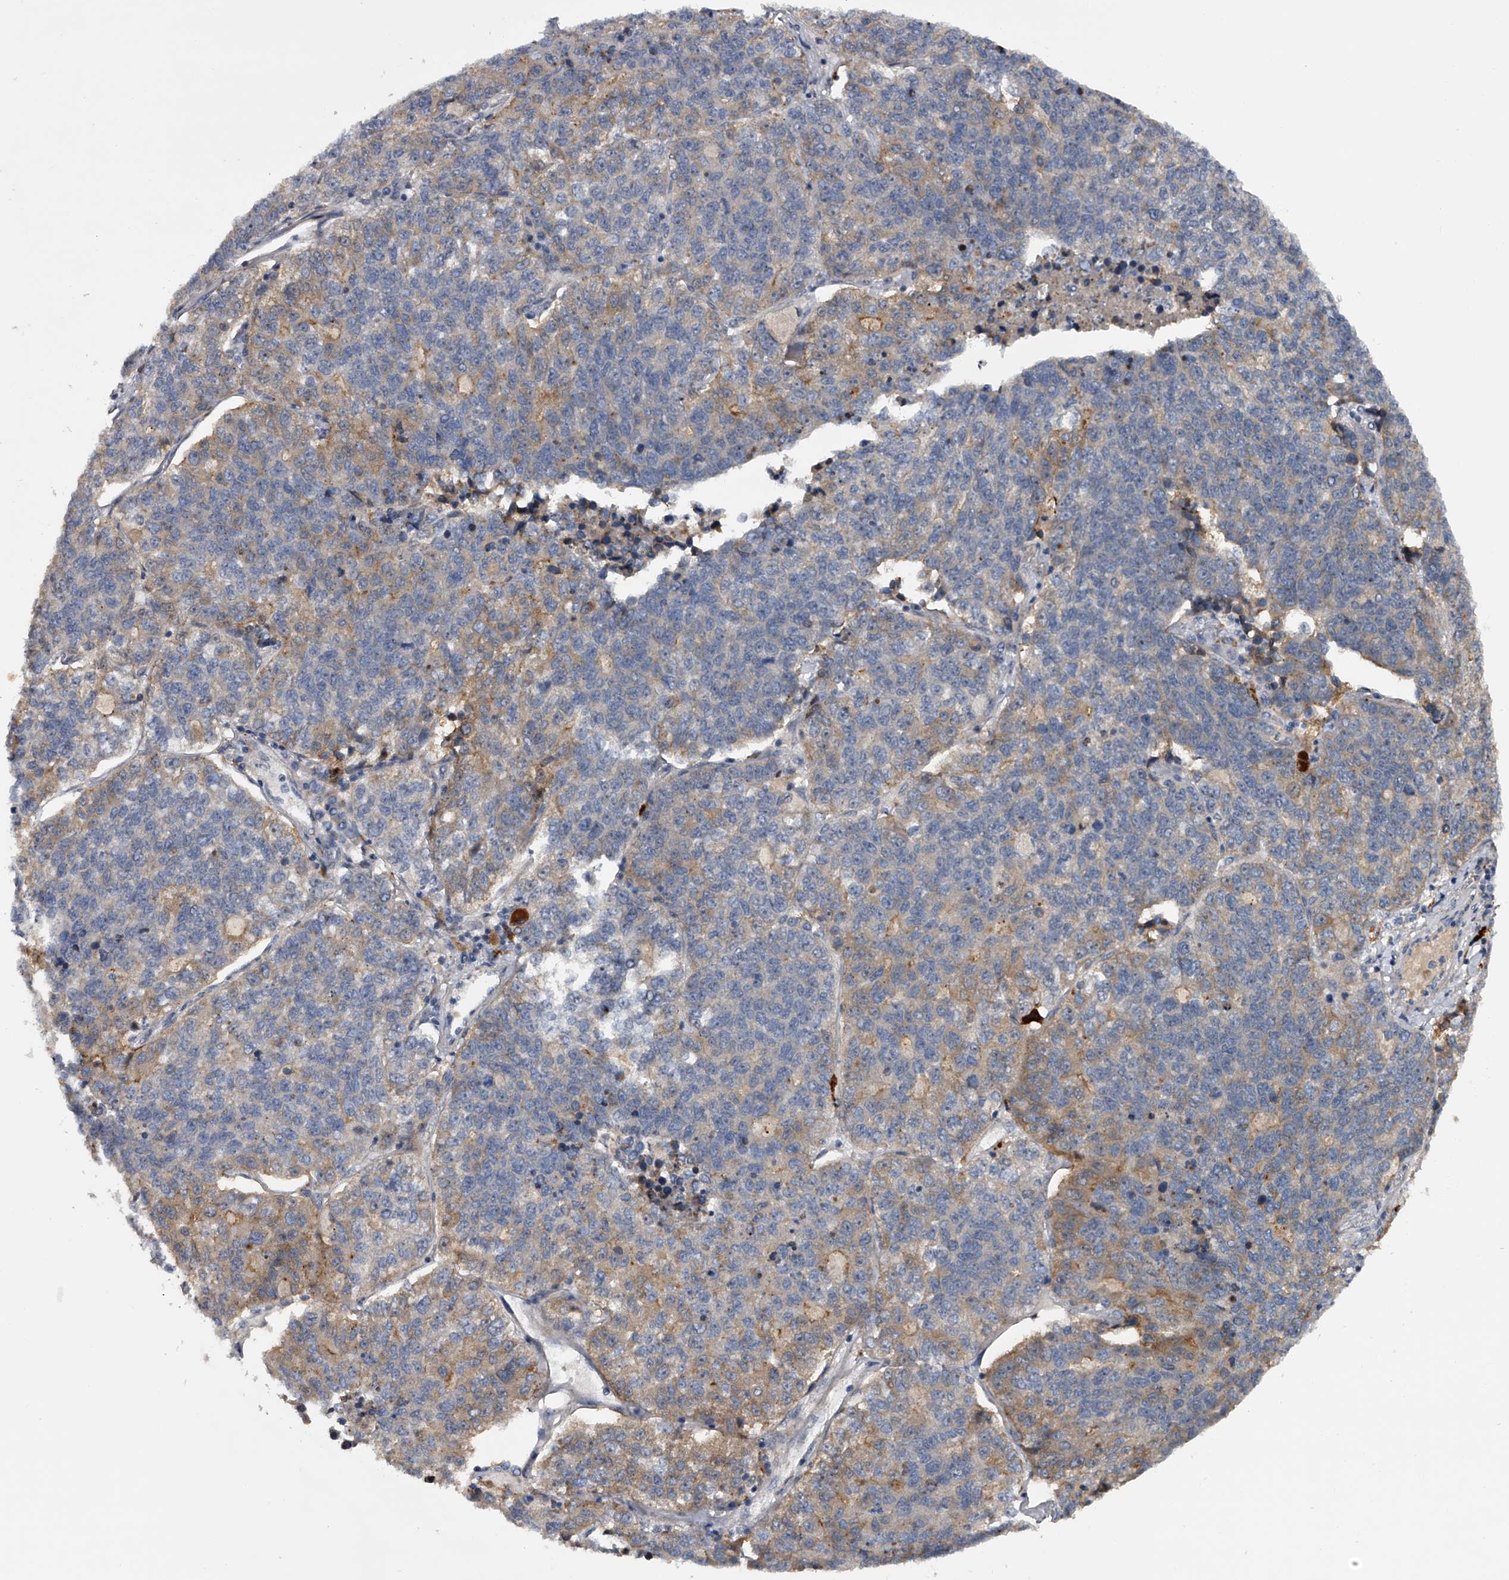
{"staining": {"intensity": "moderate", "quantity": "<25%", "location": "cytoplasmic/membranous"}, "tissue": "lung cancer", "cell_type": "Tumor cells", "image_type": "cancer", "snomed": [{"axis": "morphology", "description": "Adenocarcinoma, NOS"}, {"axis": "topography", "description": "Lung"}], "caption": "A brown stain highlights moderate cytoplasmic/membranous positivity of a protein in lung cancer (adenocarcinoma) tumor cells. (Brightfield microscopy of DAB IHC at high magnification).", "gene": "MDN1", "patient": {"sex": "male", "age": 49}}